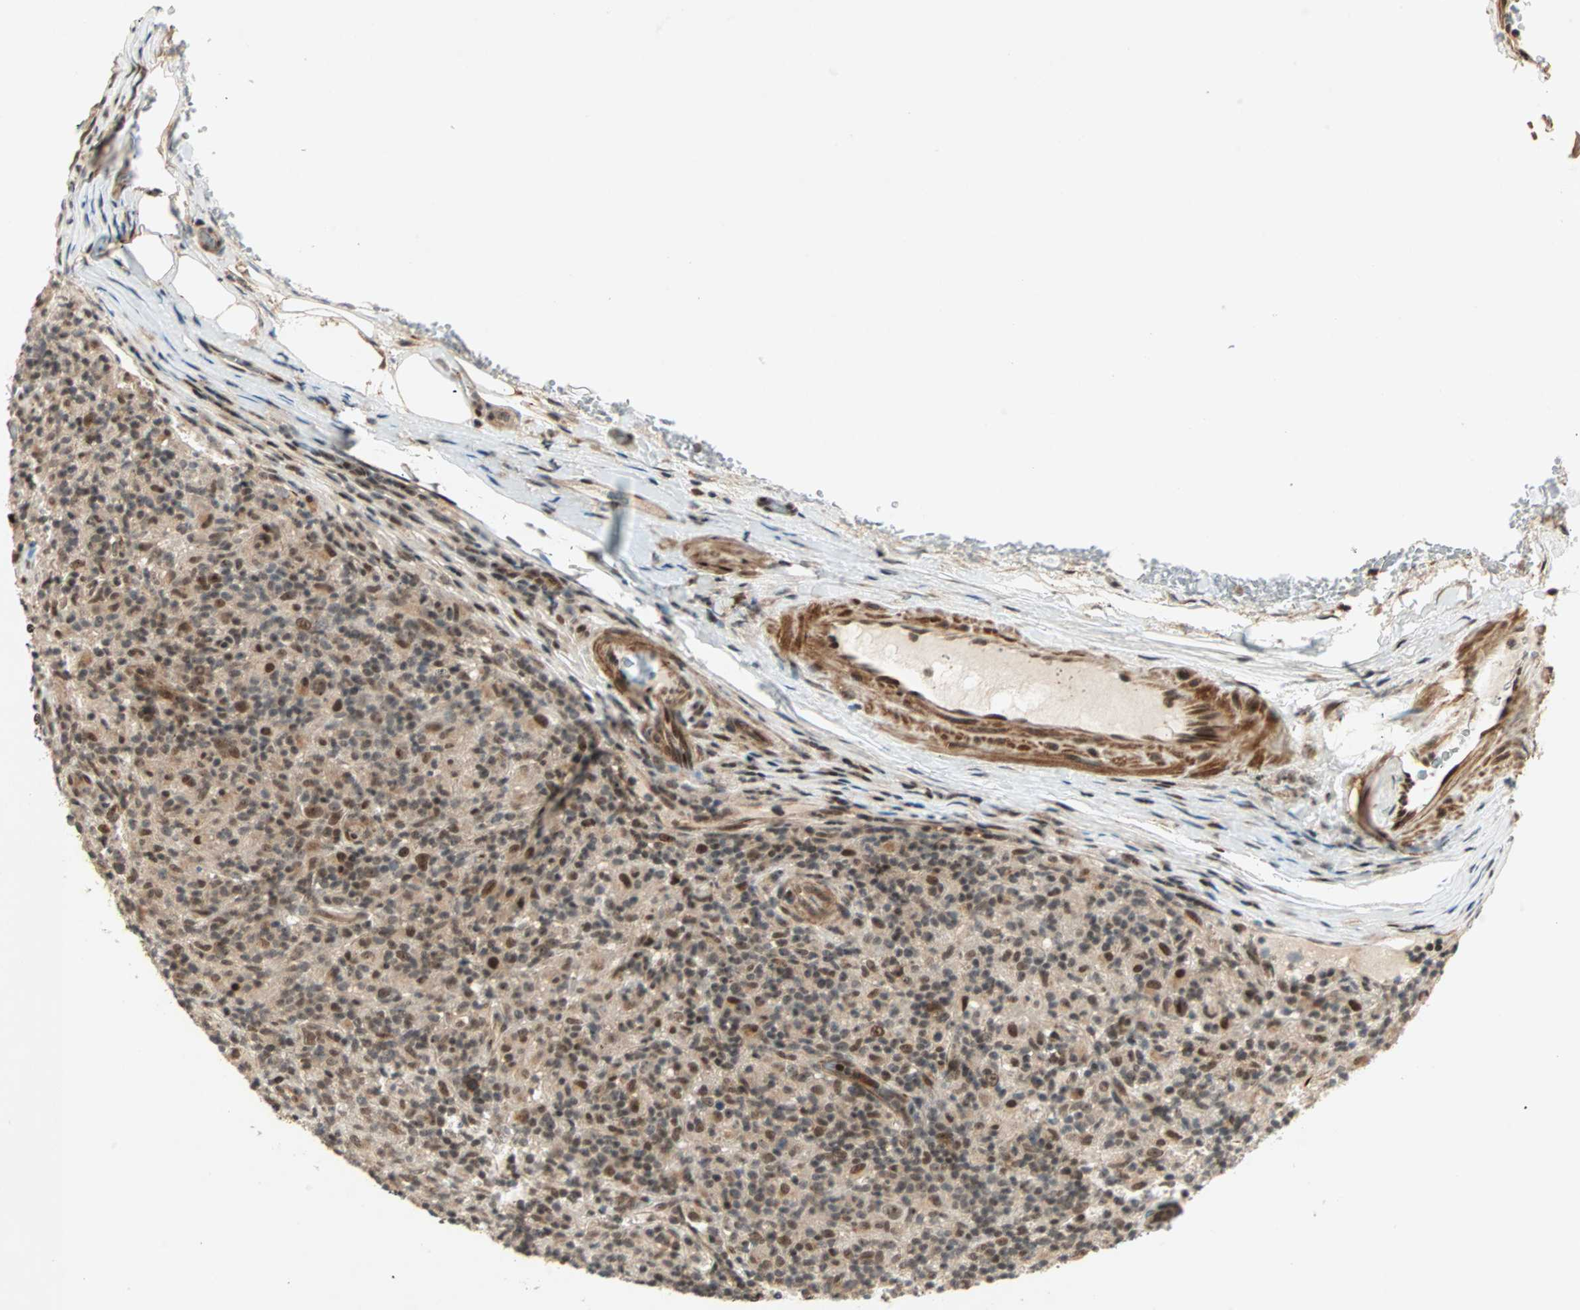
{"staining": {"intensity": "moderate", "quantity": ">75%", "location": "nuclear"}, "tissue": "lymphoma", "cell_type": "Tumor cells", "image_type": "cancer", "snomed": [{"axis": "morphology", "description": "Hodgkin's disease, NOS"}, {"axis": "topography", "description": "Lymph node"}], "caption": "This micrograph displays immunohistochemistry staining of Hodgkin's disease, with medium moderate nuclear expression in approximately >75% of tumor cells.", "gene": "ZBED9", "patient": {"sex": "male", "age": 70}}